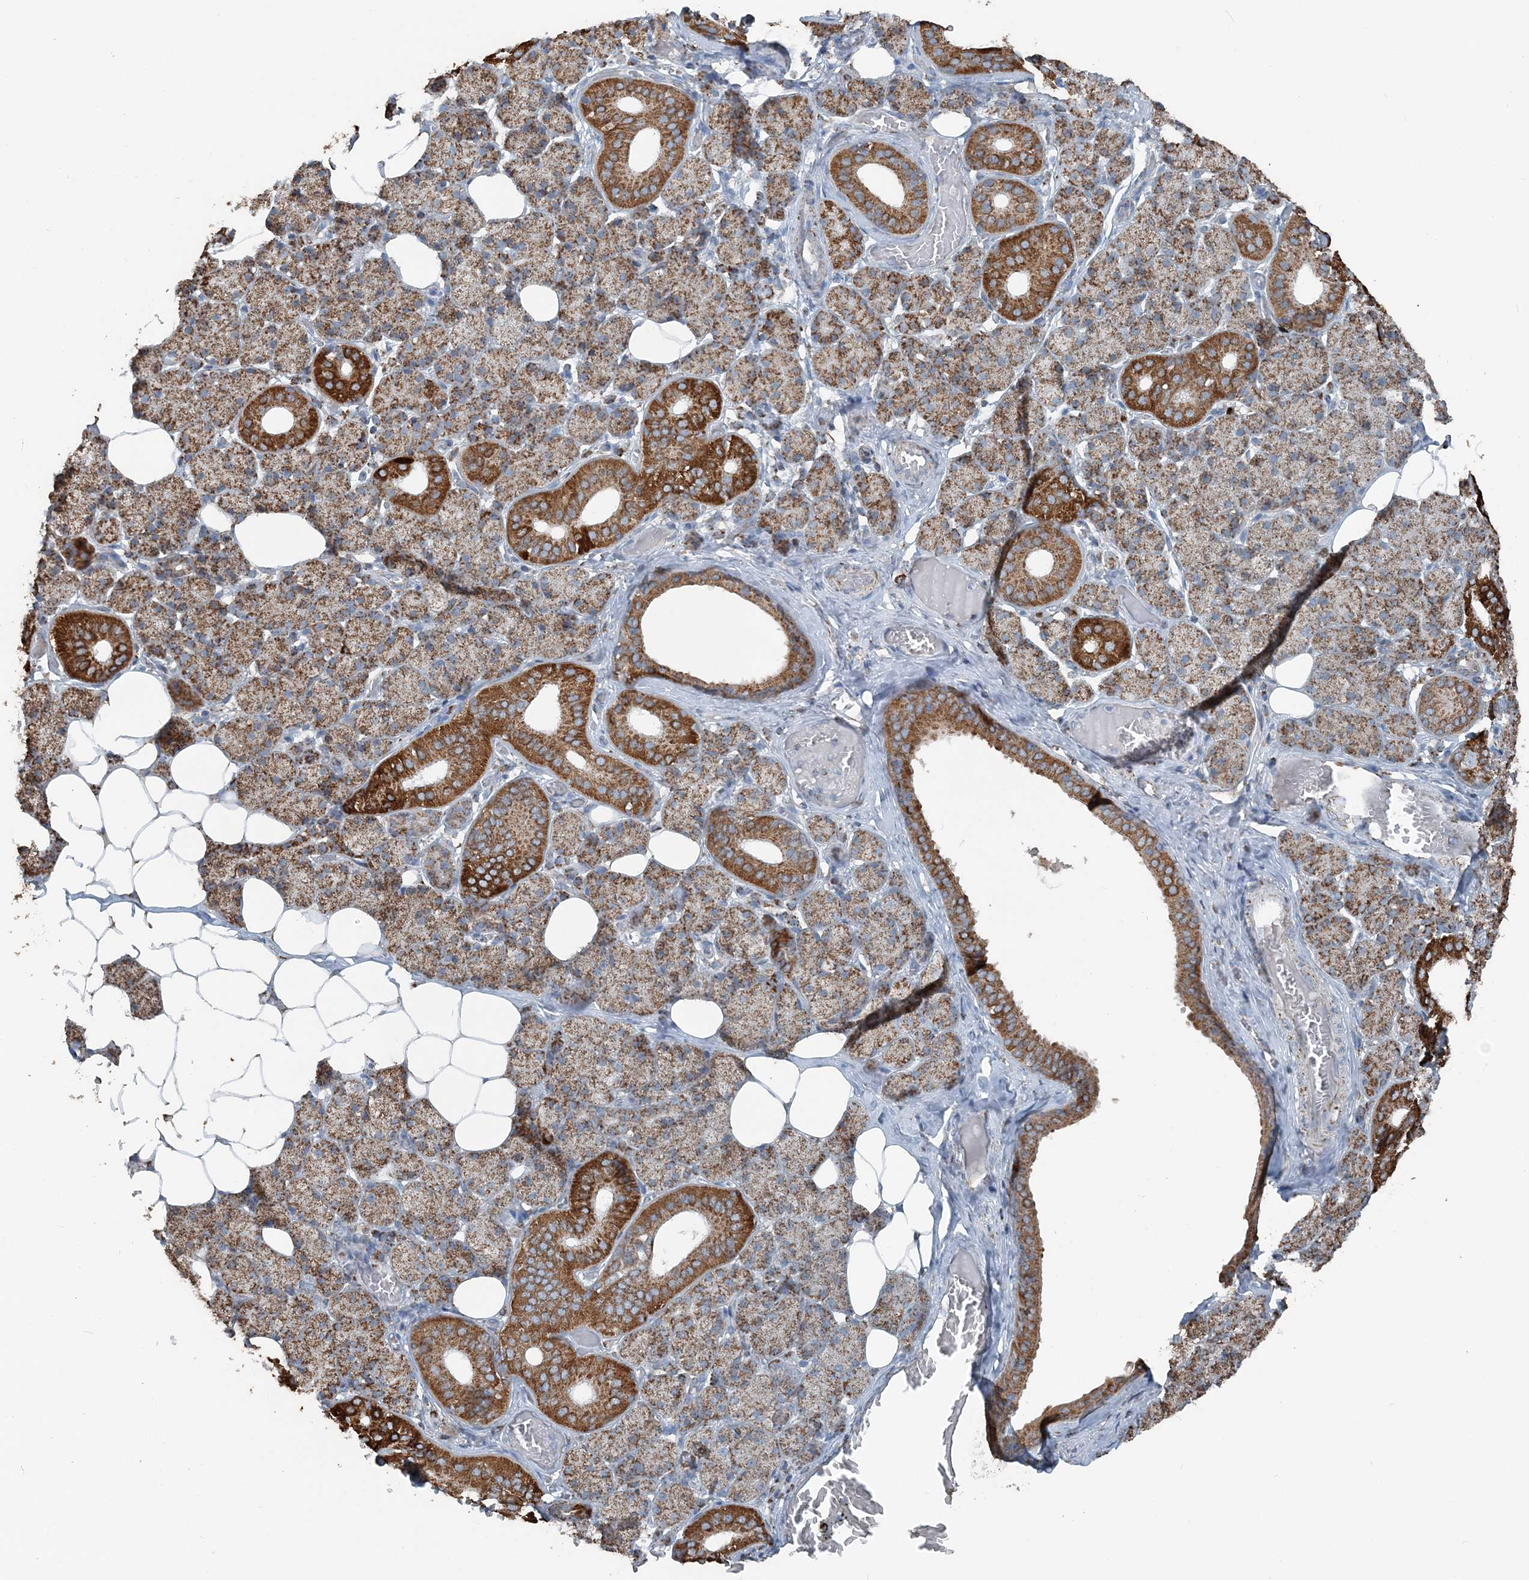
{"staining": {"intensity": "strong", "quantity": ">75%", "location": "cytoplasmic/membranous"}, "tissue": "salivary gland", "cell_type": "Glandular cells", "image_type": "normal", "snomed": [{"axis": "morphology", "description": "Normal tissue, NOS"}, {"axis": "topography", "description": "Salivary gland"}], "caption": "Immunohistochemical staining of normal human salivary gland demonstrates strong cytoplasmic/membranous protein expression in about >75% of glandular cells. The staining is performed using DAB brown chromogen to label protein expression. The nuclei are counter-stained blue using hematoxylin.", "gene": "SUCLG1", "patient": {"sex": "female", "age": 33}}